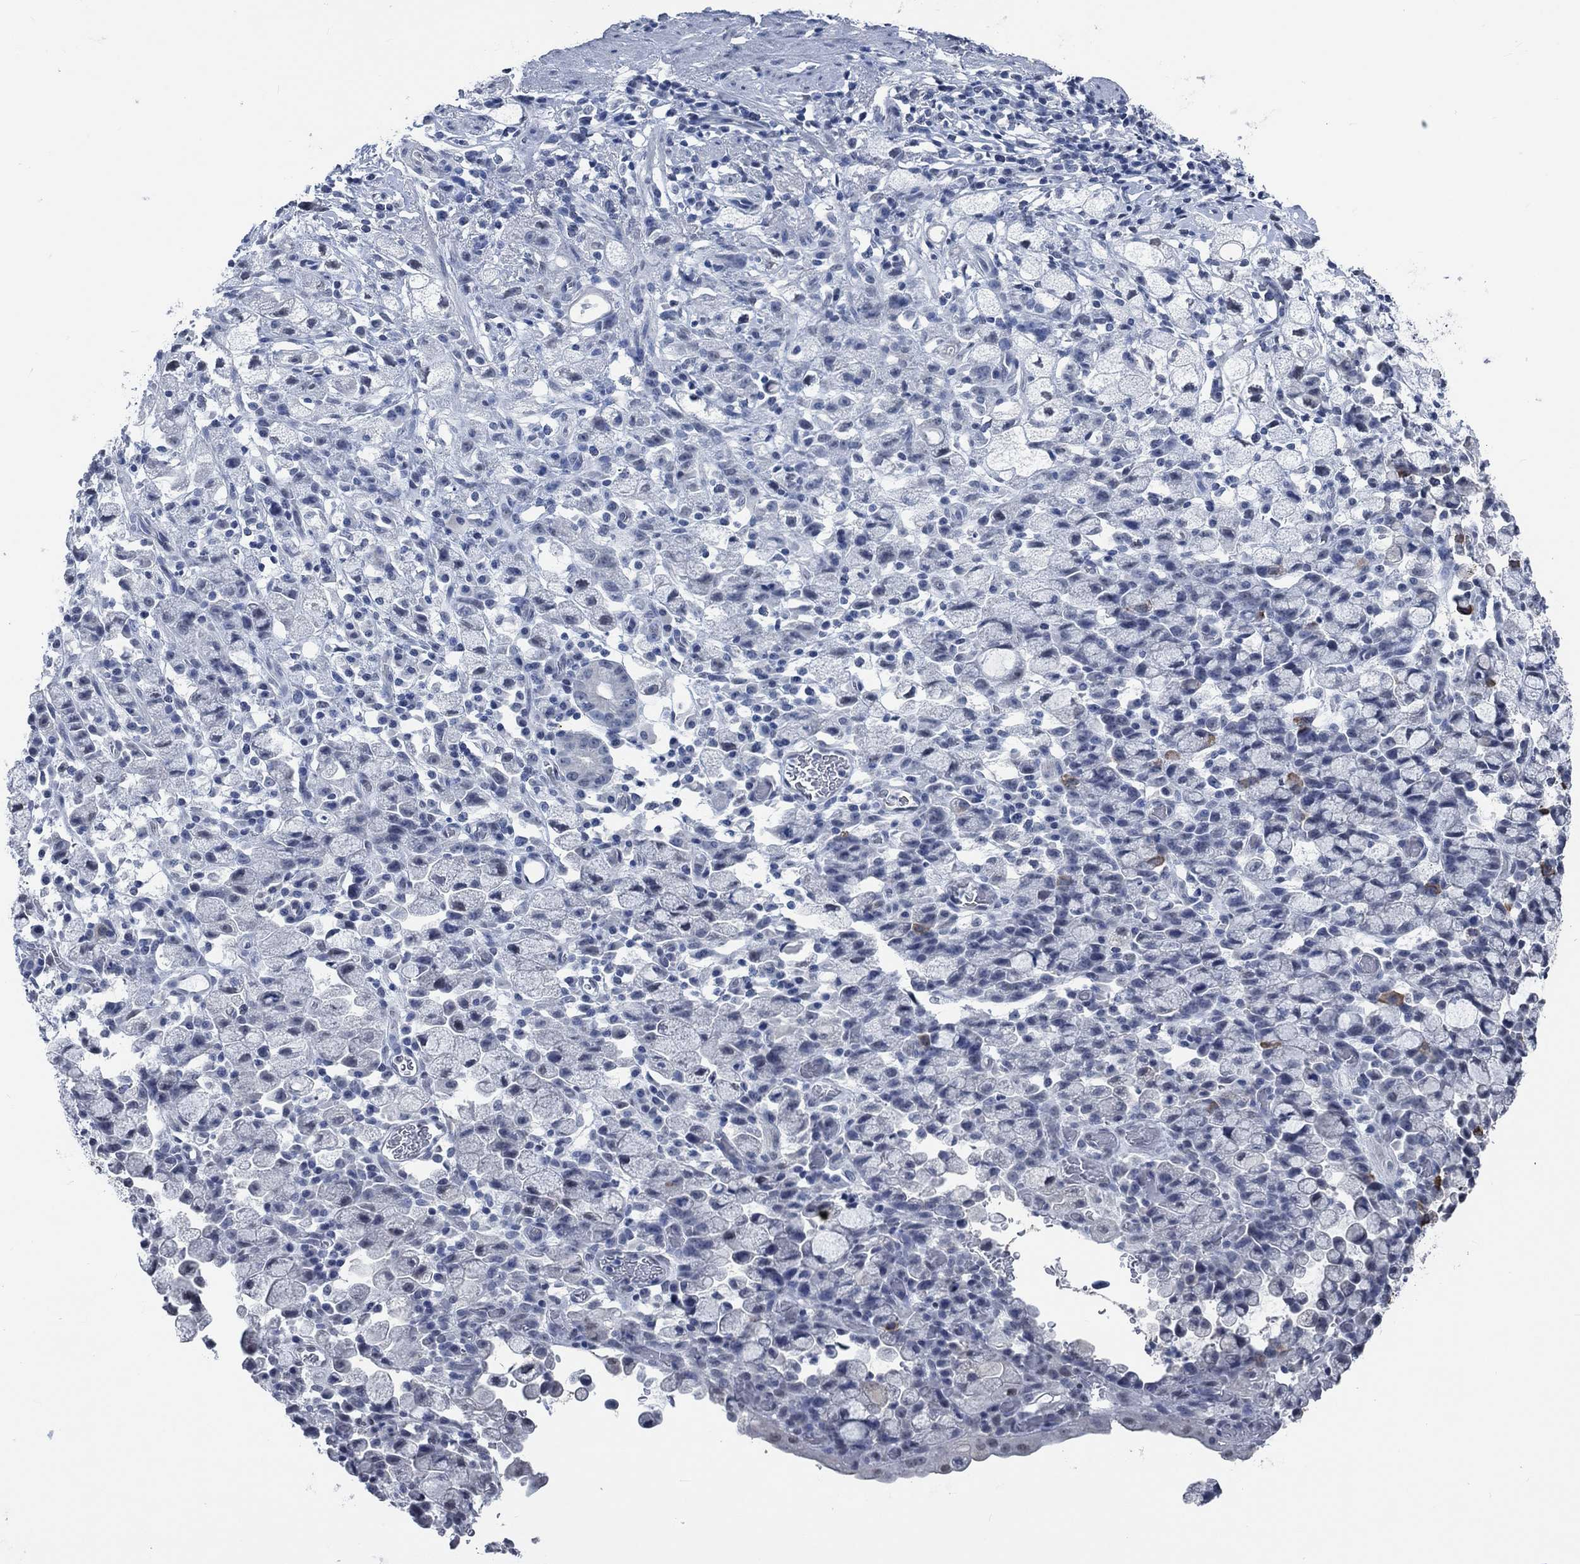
{"staining": {"intensity": "negative", "quantity": "none", "location": "none"}, "tissue": "stomach cancer", "cell_type": "Tumor cells", "image_type": "cancer", "snomed": [{"axis": "morphology", "description": "Adenocarcinoma, NOS"}, {"axis": "topography", "description": "Stomach"}], "caption": "Protein analysis of adenocarcinoma (stomach) exhibits no significant expression in tumor cells.", "gene": "OBSCN", "patient": {"sex": "male", "age": 58}}